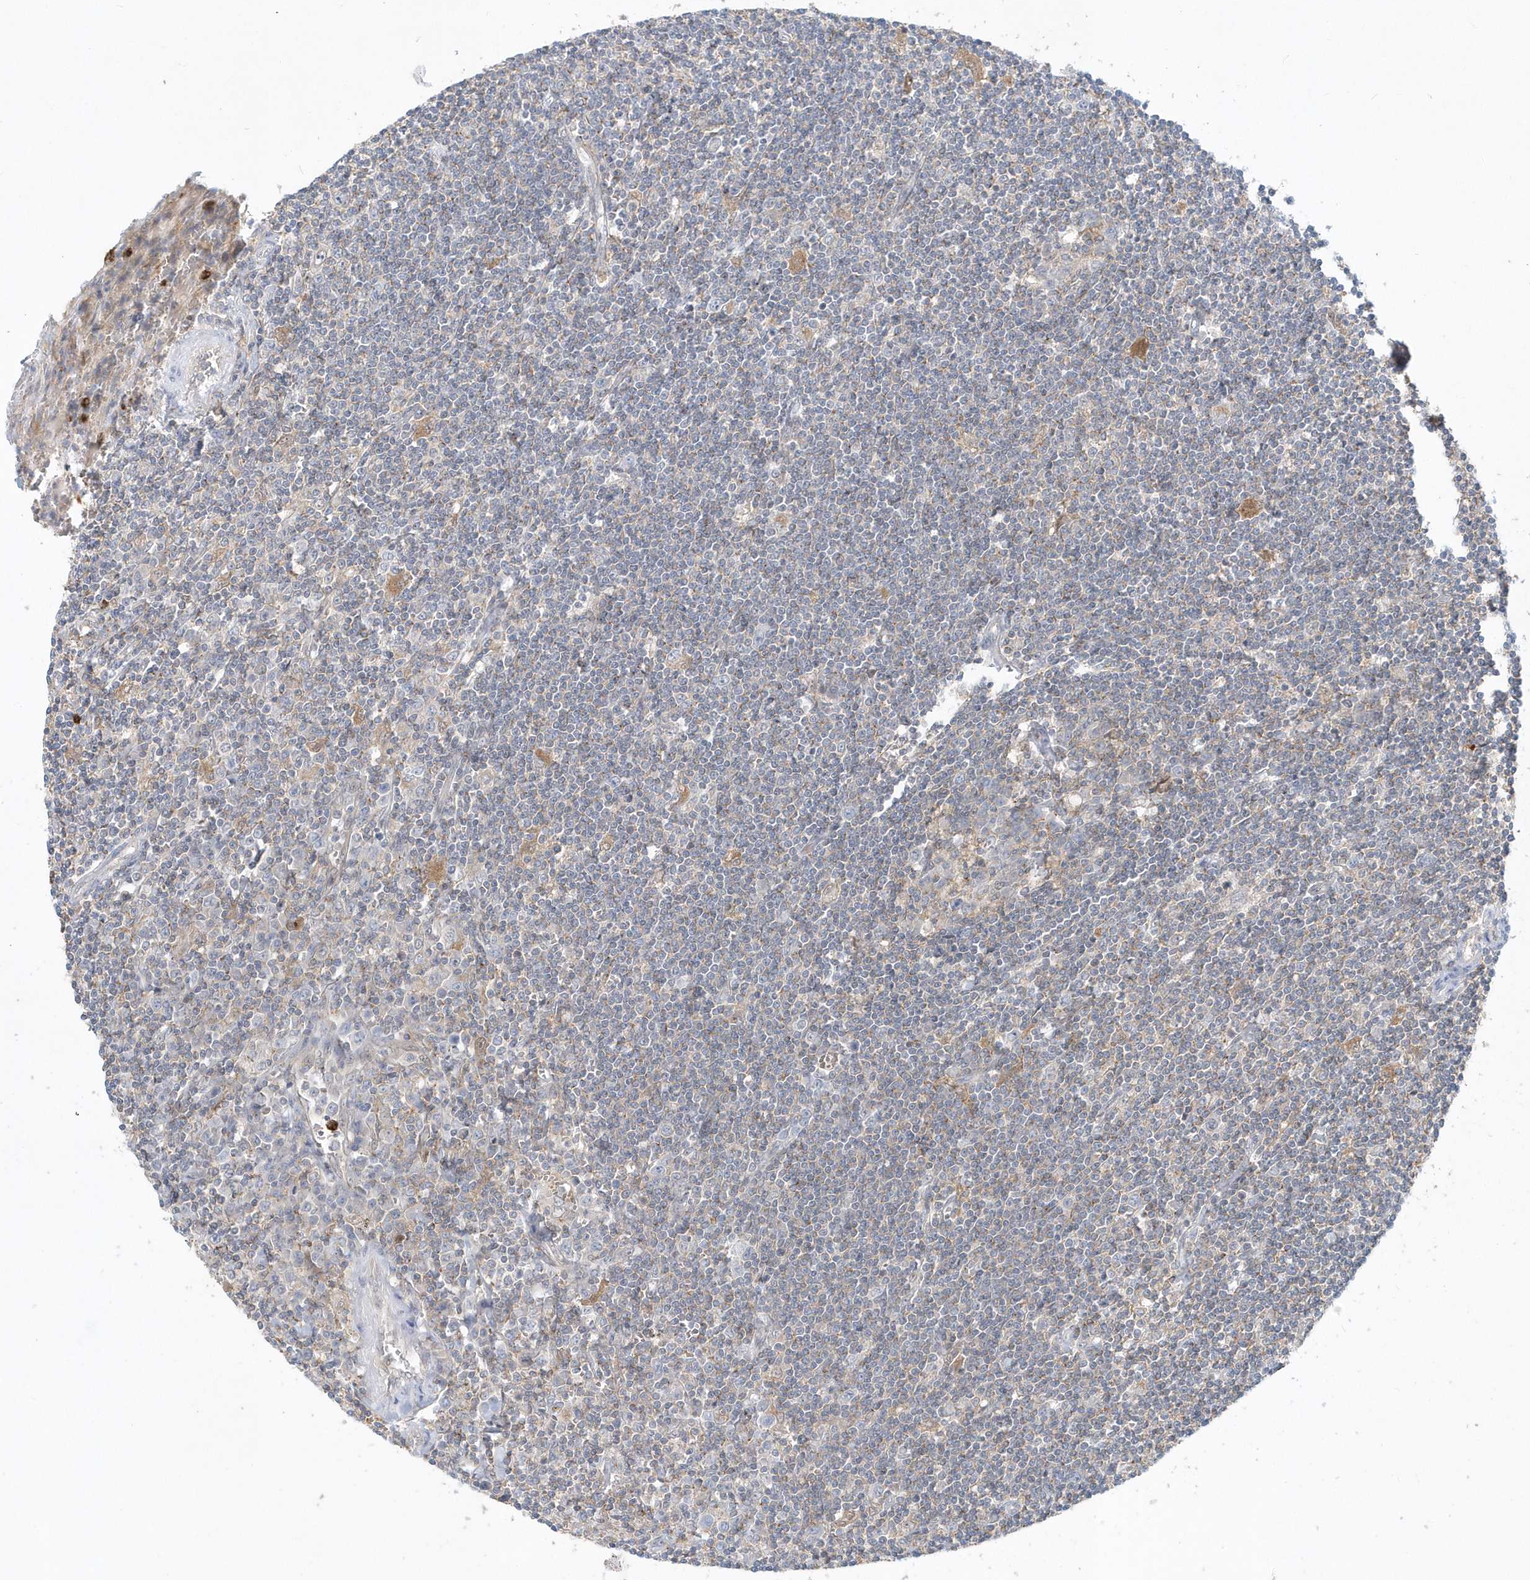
{"staining": {"intensity": "weak", "quantity": "<25%", "location": "cytoplasmic/membranous"}, "tissue": "lymphoma", "cell_type": "Tumor cells", "image_type": "cancer", "snomed": [{"axis": "morphology", "description": "Malignant lymphoma, non-Hodgkin's type, Low grade"}, {"axis": "topography", "description": "Spleen"}], "caption": "Immunohistochemistry photomicrograph of human malignant lymphoma, non-Hodgkin's type (low-grade) stained for a protein (brown), which exhibits no staining in tumor cells.", "gene": "RNF7", "patient": {"sex": "male", "age": 76}}